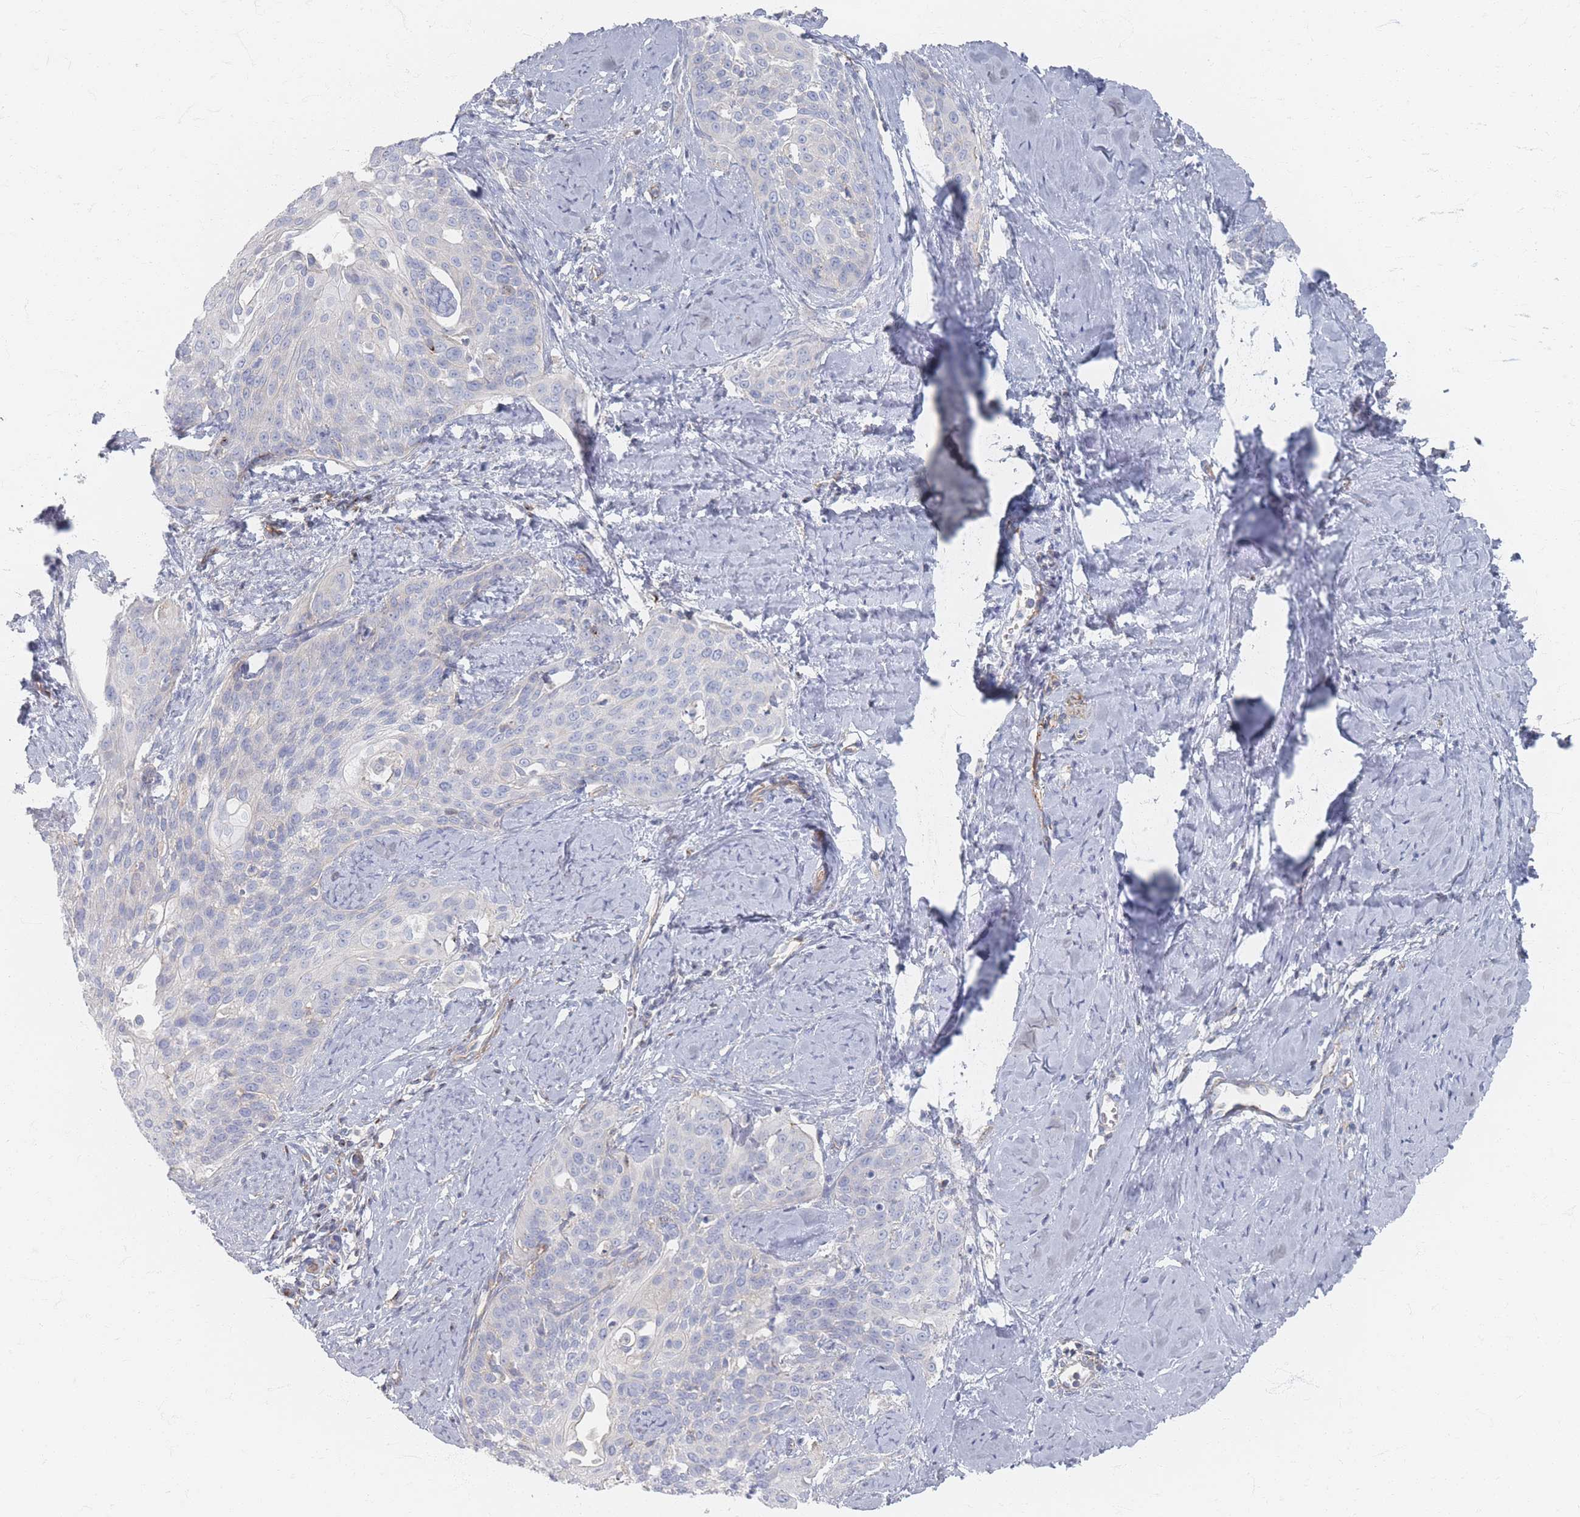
{"staining": {"intensity": "negative", "quantity": "none", "location": "none"}, "tissue": "cervical cancer", "cell_type": "Tumor cells", "image_type": "cancer", "snomed": [{"axis": "morphology", "description": "Squamous cell carcinoma, NOS"}, {"axis": "topography", "description": "Cervix"}], "caption": "A high-resolution photomicrograph shows immunohistochemistry (IHC) staining of cervical cancer, which reveals no significant expression in tumor cells.", "gene": "GNB1", "patient": {"sex": "female", "age": 44}}